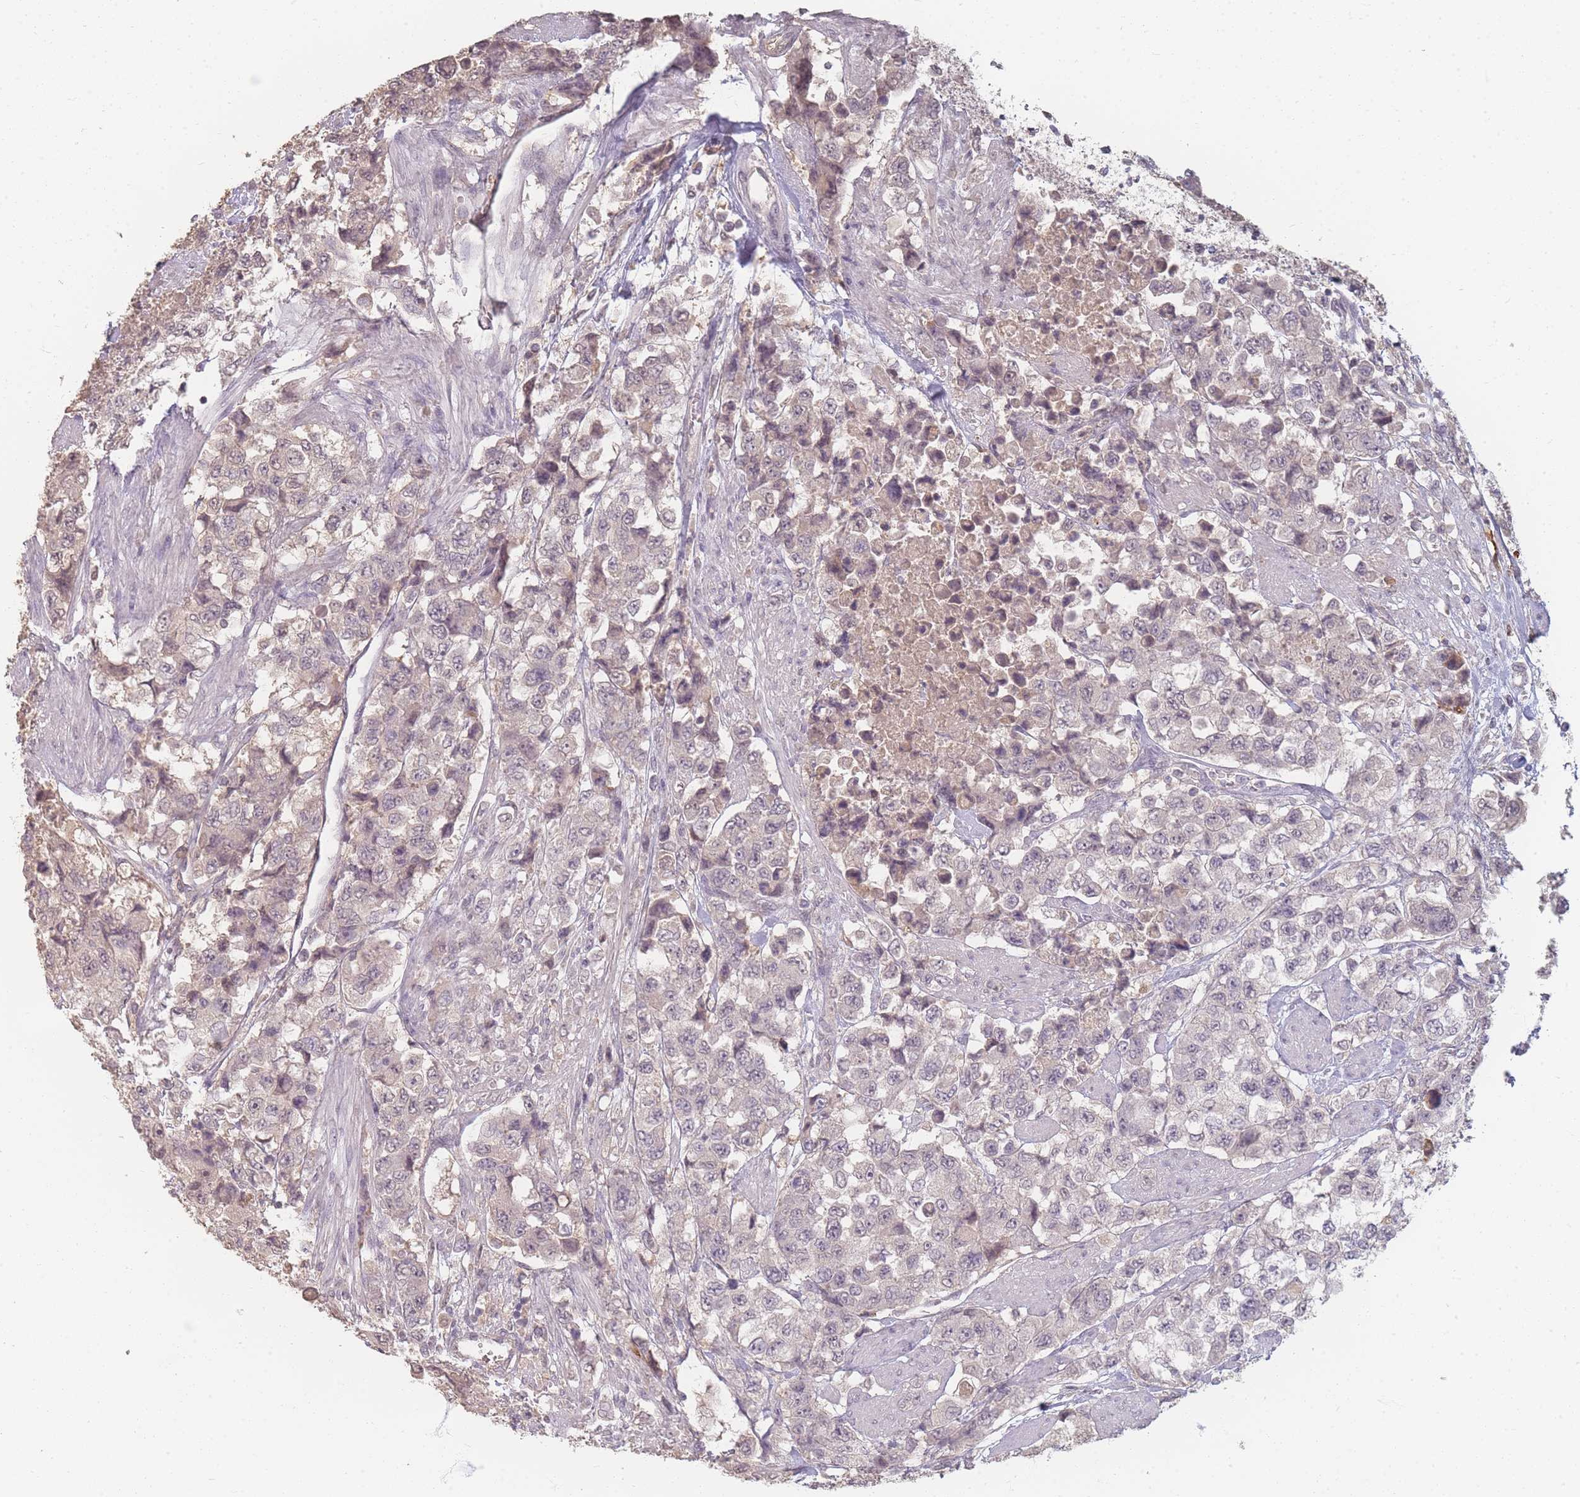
{"staining": {"intensity": "negative", "quantity": "none", "location": "none"}, "tissue": "urothelial cancer", "cell_type": "Tumor cells", "image_type": "cancer", "snomed": [{"axis": "morphology", "description": "Urothelial carcinoma, High grade"}, {"axis": "topography", "description": "Urinary bladder"}], "caption": "High power microscopy image of an immunohistochemistry photomicrograph of urothelial cancer, revealing no significant expression in tumor cells.", "gene": "RFTN1", "patient": {"sex": "female", "age": 78}}